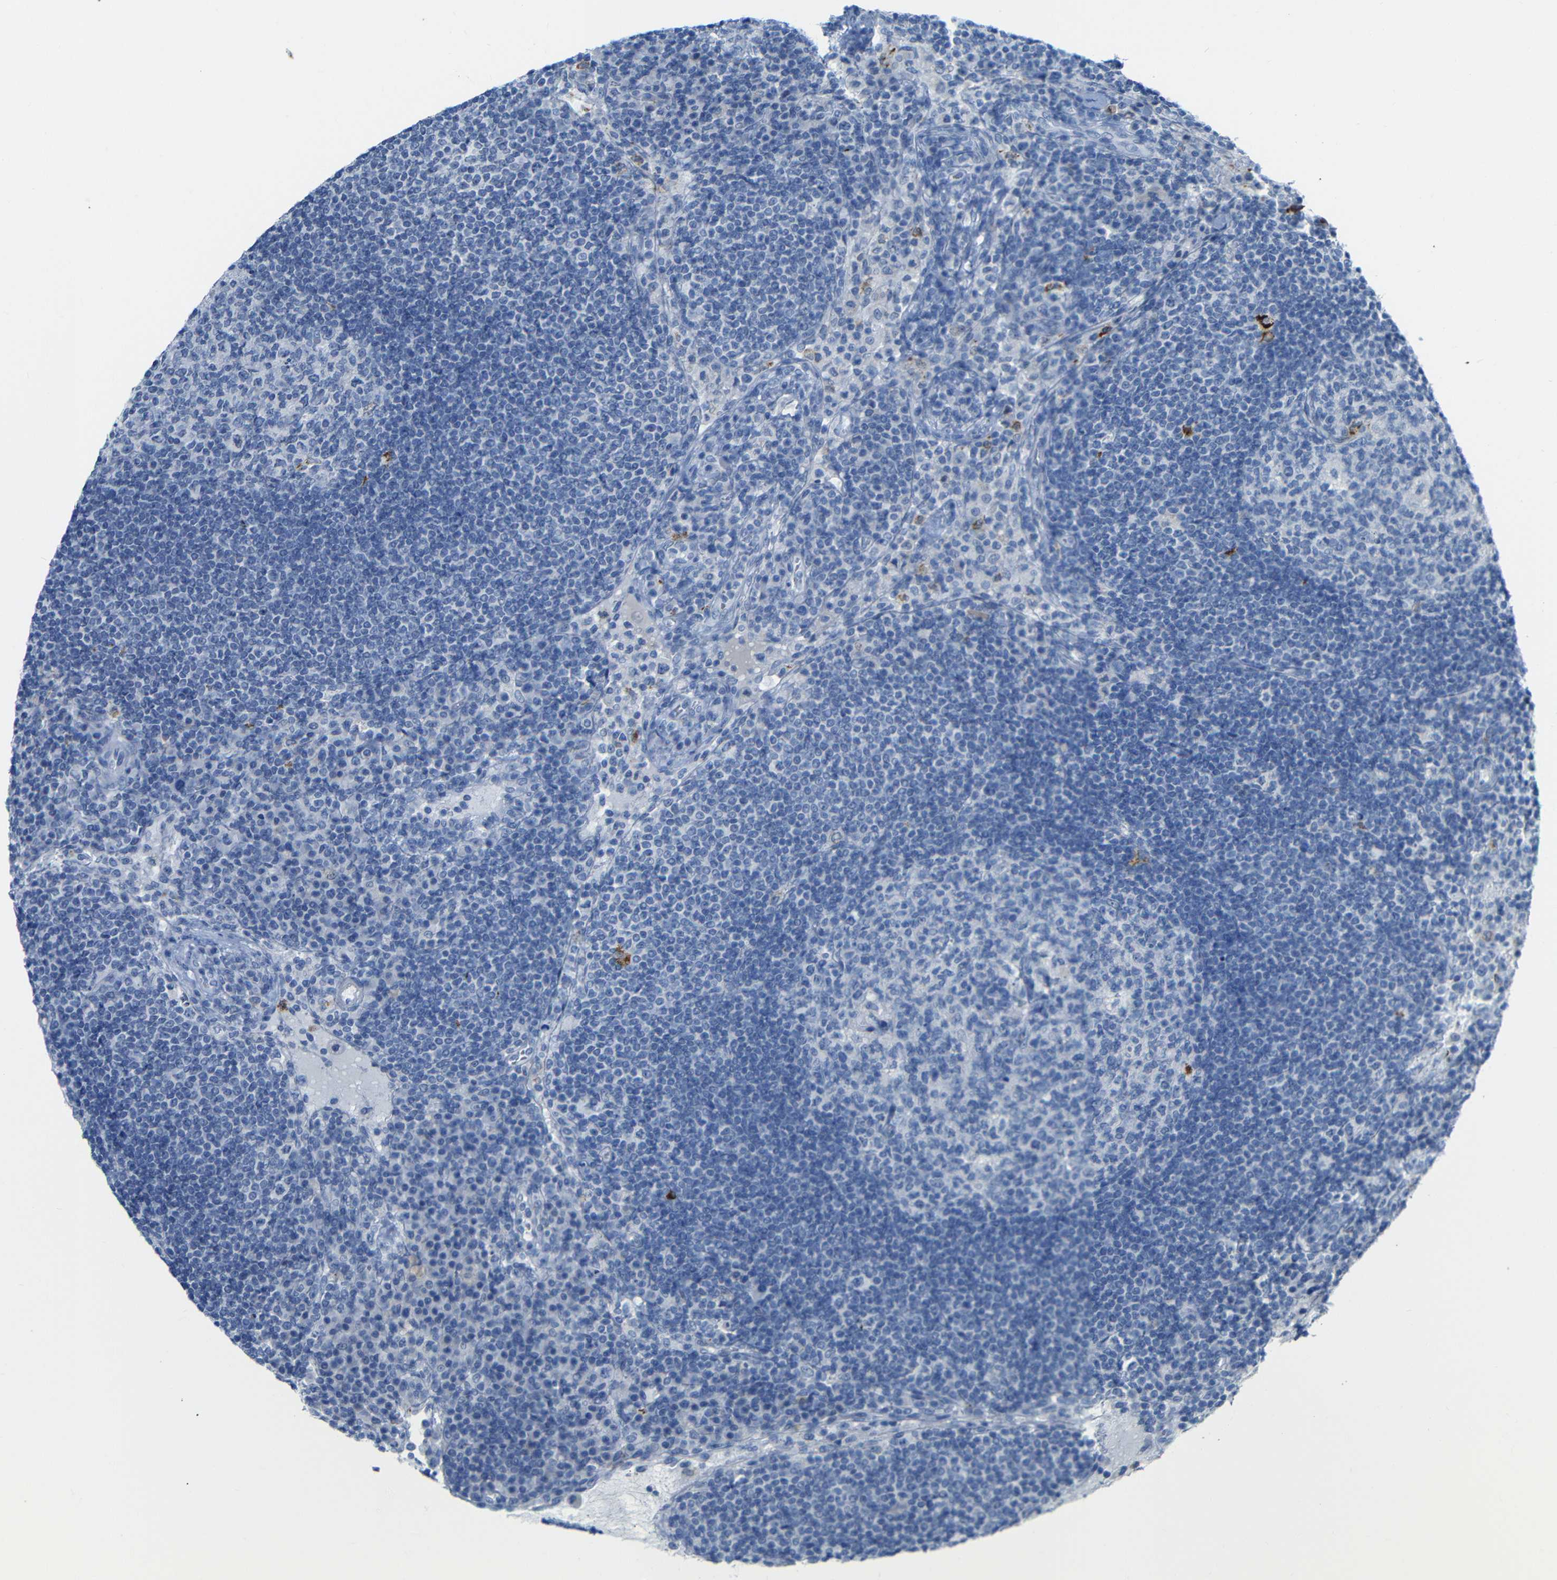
{"staining": {"intensity": "moderate", "quantity": "<25%", "location": "cytoplasmic/membranous"}, "tissue": "lymph node", "cell_type": "Germinal center cells", "image_type": "normal", "snomed": [{"axis": "morphology", "description": "Normal tissue, NOS"}, {"axis": "topography", "description": "Lymph node"}], "caption": "A photomicrograph showing moderate cytoplasmic/membranous expression in approximately <25% of germinal center cells in unremarkable lymph node, as visualized by brown immunohistochemical staining.", "gene": "C15orf48", "patient": {"sex": "female", "age": 53}}